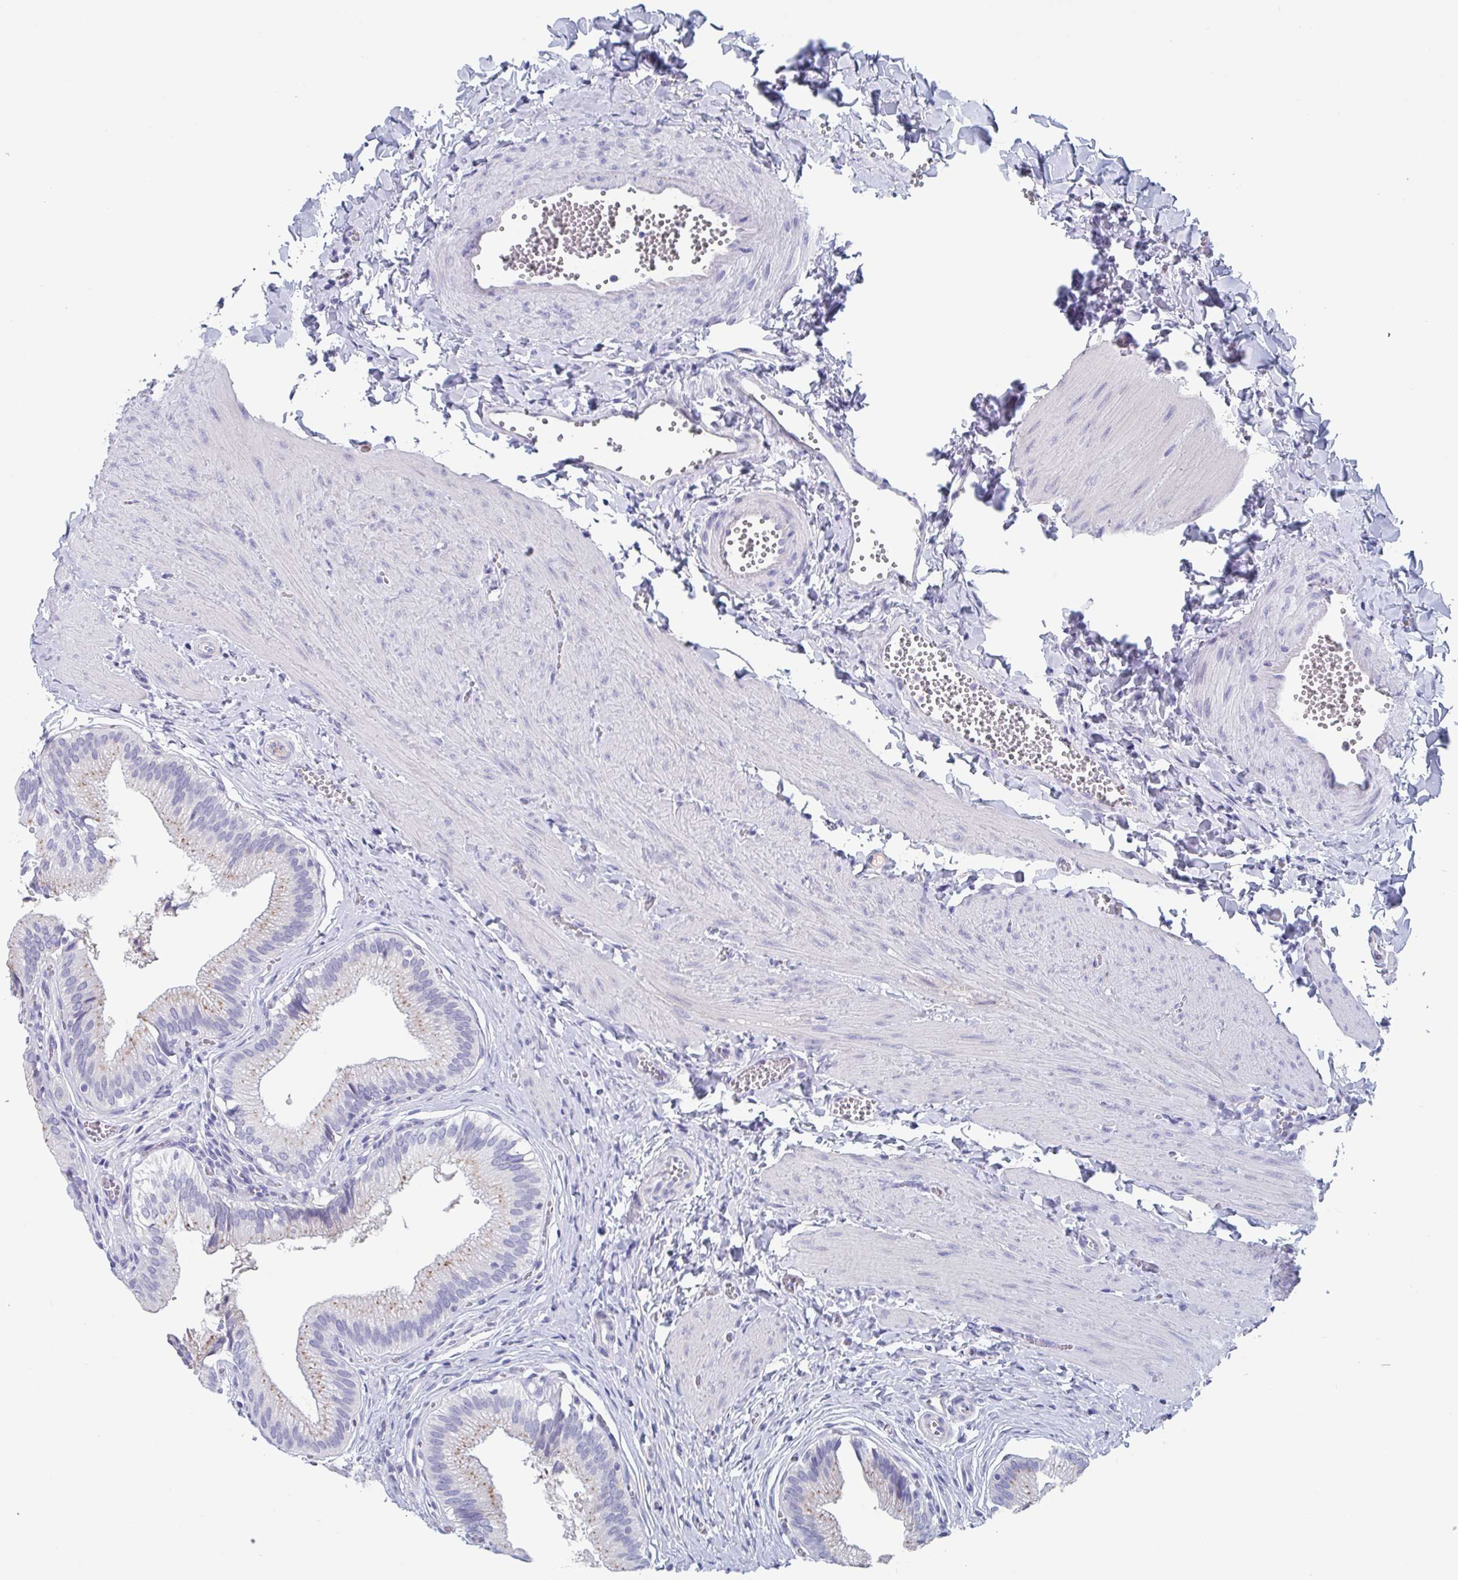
{"staining": {"intensity": "moderate", "quantity": "25%-75%", "location": "cytoplasmic/membranous"}, "tissue": "gallbladder", "cell_type": "Glandular cells", "image_type": "normal", "snomed": [{"axis": "morphology", "description": "Normal tissue, NOS"}, {"axis": "topography", "description": "Gallbladder"}], "caption": "Immunohistochemistry (IHC) (DAB (3,3'-diaminobenzidine)) staining of benign human gallbladder exhibits moderate cytoplasmic/membranous protein expression in about 25%-75% of glandular cells.", "gene": "NT5C3B", "patient": {"sex": "male", "age": 17}}